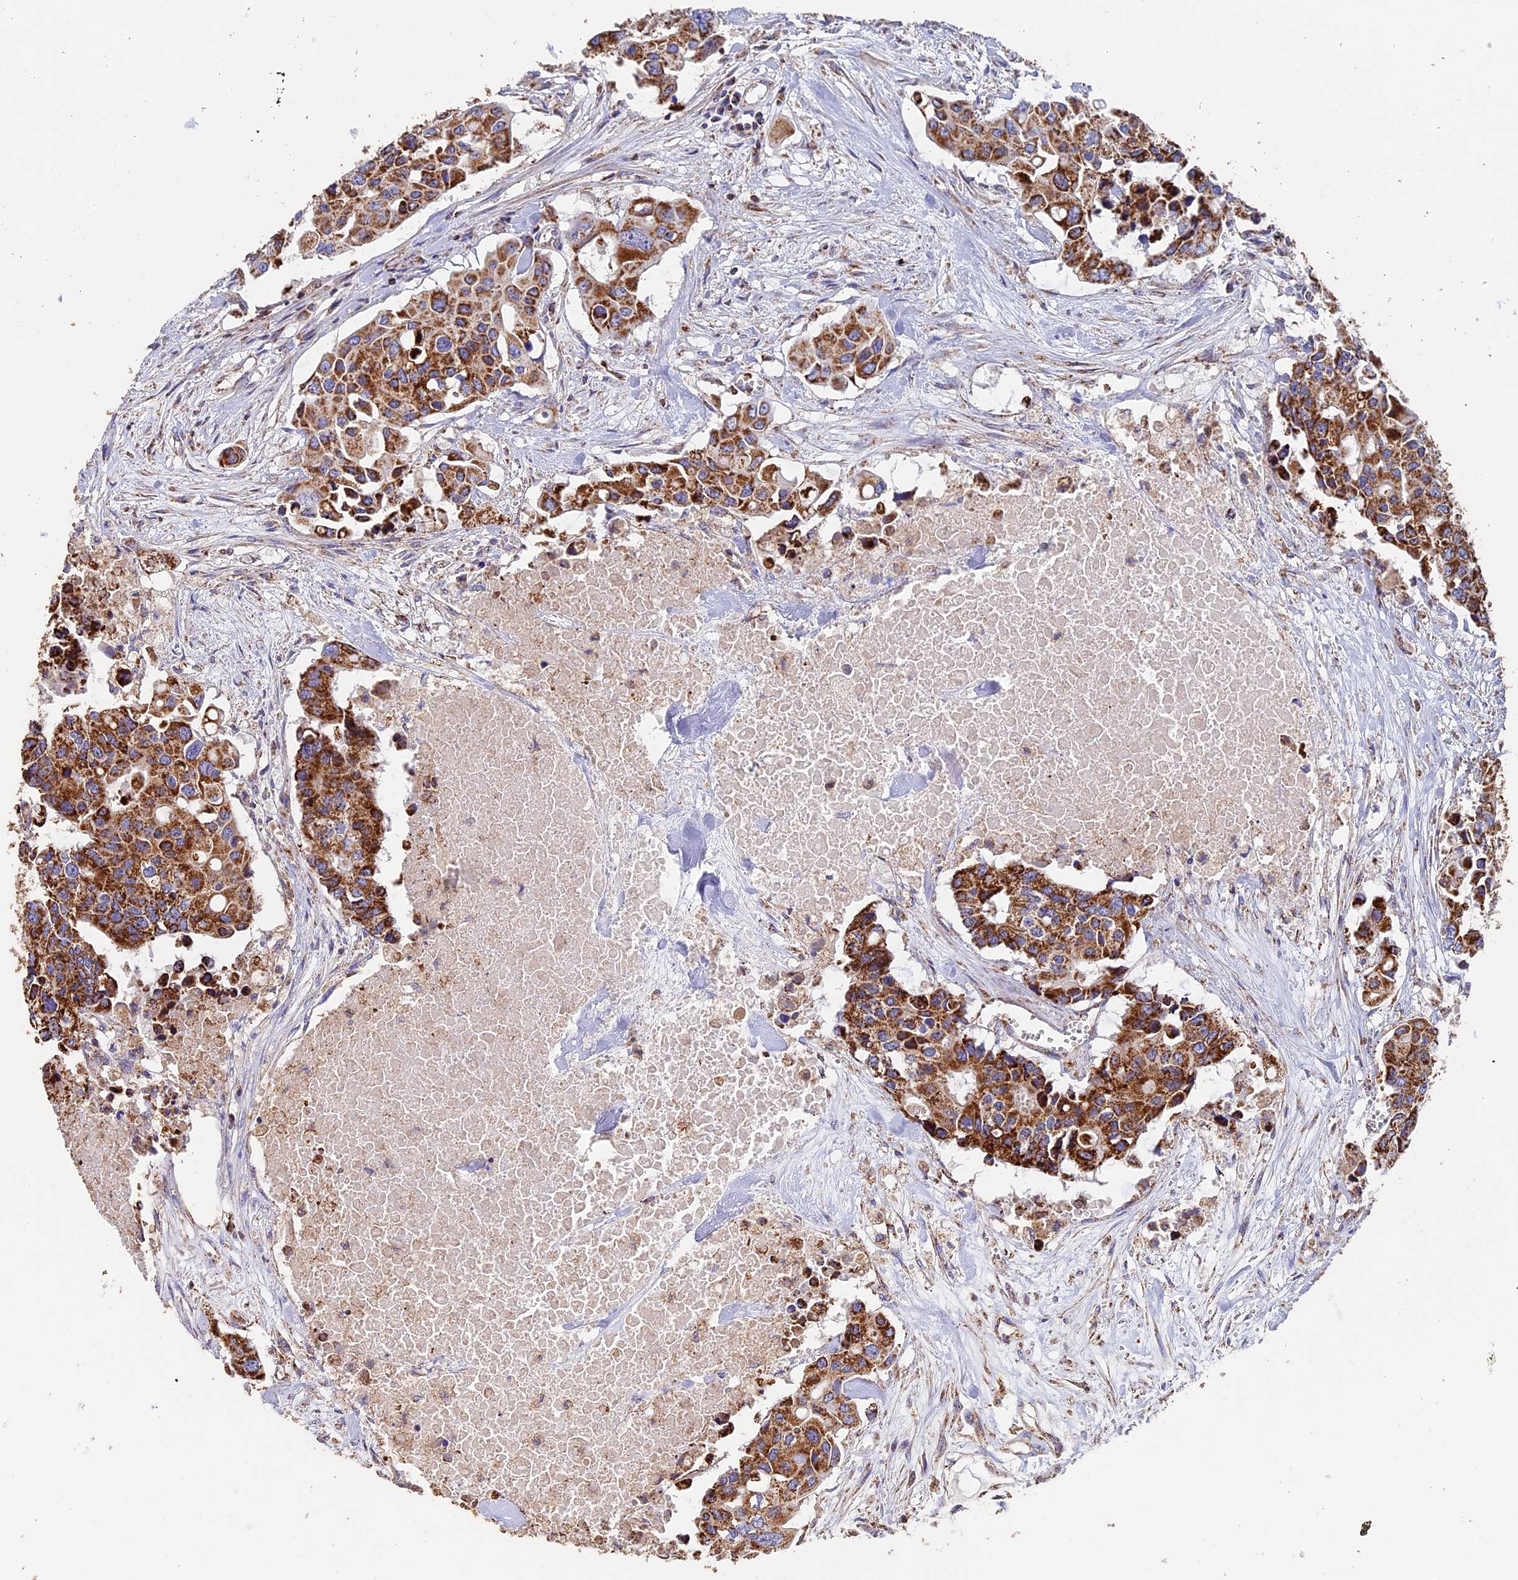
{"staining": {"intensity": "strong", "quantity": ">75%", "location": "cytoplasmic/membranous"}, "tissue": "colorectal cancer", "cell_type": "Tumor cells", "image_type": "cancer", "snomed": [{"axis": "morphology", "description": "Adenocarcinoma, NOS"}, {"axis": "topography", "description": "Colon"}], "caption": "This photomicrograph demonstrates IHC staining of colorectal adenocarcinoma, with high strong cytoplasmic/membranous positivity in about >75% of tumor cells.", "gene": "ADAT1", "patient": {"sex": "male", "age": 77}}